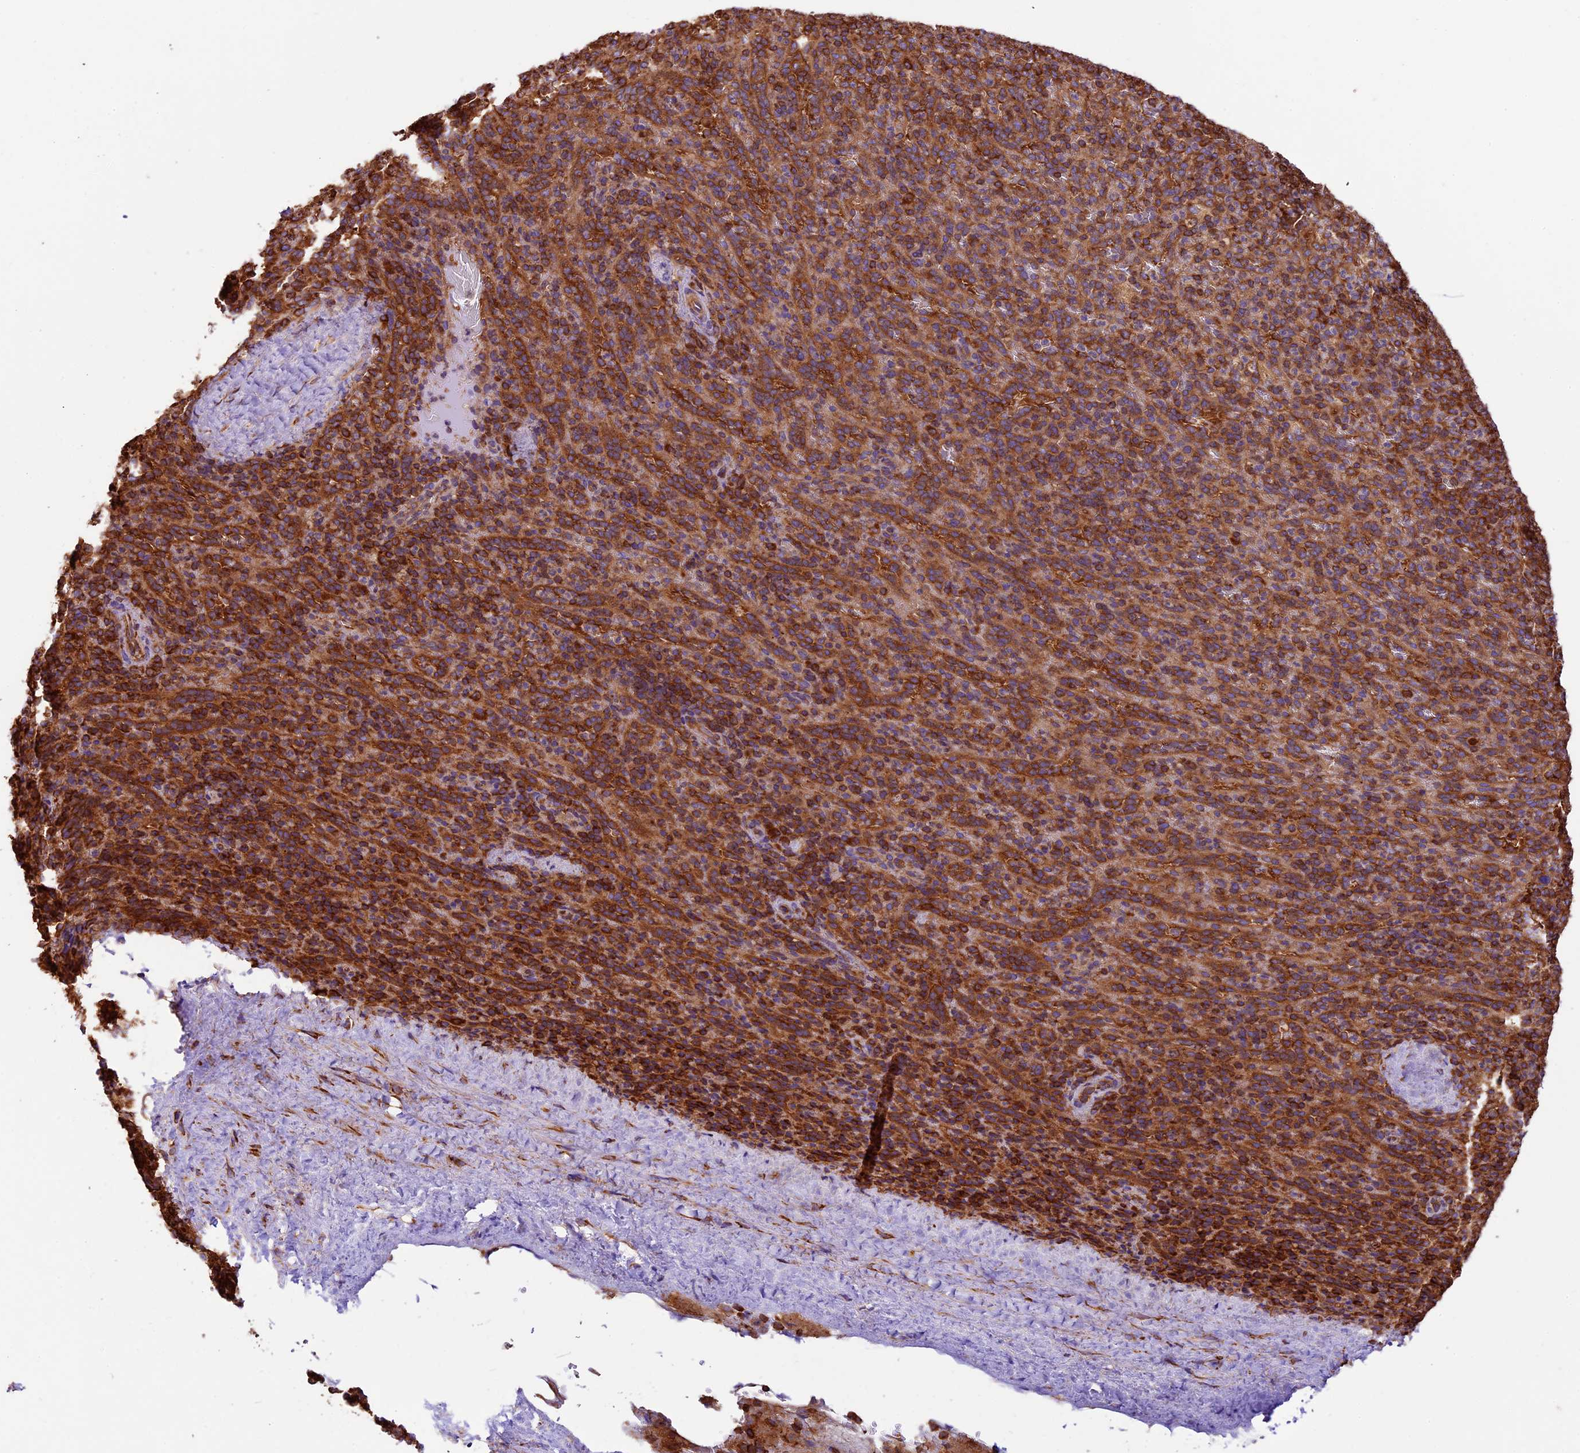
{"staining": {"intensity": "strong", "quantity": "25%-75%", "location": "cytoplasmic/membranous"}, "tissue": "spleen", "cell_type": "Cells in red pulp", "image_type": "normal", "snomed": [{"axis": "morphology", "description": "Normal tissue, NOS"}, {"axis": "topography", "description": "Spleen"}], "caption": "The micrograph exhibits a brown stain indicating the presence of a protein in the cytoplasmic/membranous of cells in red pulp in spleen.", "gene": "KARS1", "patient": {"sex": "female", "age": 21}}